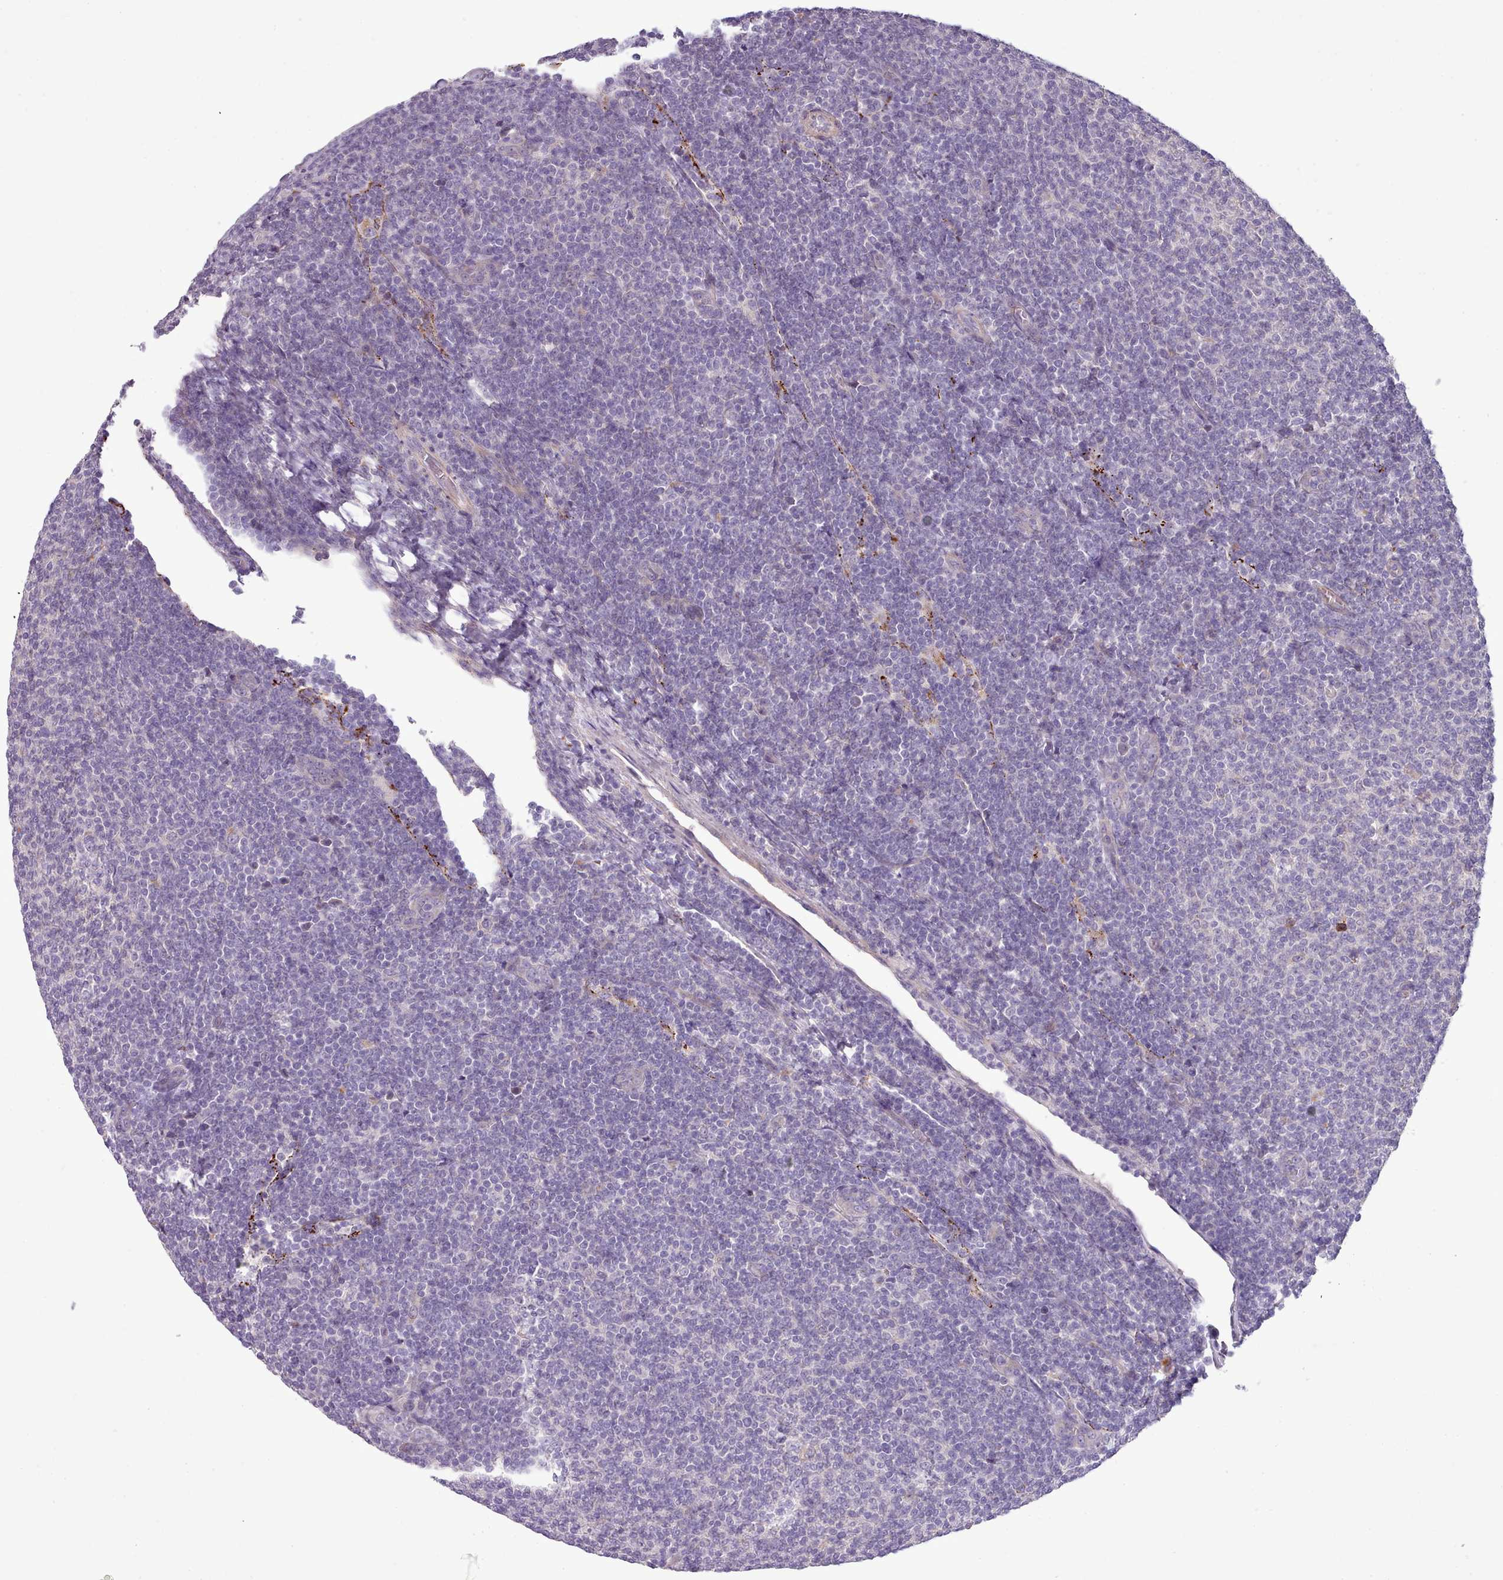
{"staining": {"intensity": "negative", "quantity": "none", "location": "none"}, "tissue": "lymphoma", "cell_type": "Tumor cells", "image_type": "cancer", "snomed": [{"axis": "morphology", "description": "Malignant lymphoma, non-Hodgkin's type, Low grade"}, {"axis": "topography", "description": "Lymph node"}], "caption": "An immunohistochemistry (IHC) micrograph of low-grade malignant lymphoma, non-Hodgkin's type is shown. There is no staining in tumor cells of low-grade malignant lymphoma, non-Hodgkin's type.", "gene": "SETX", "patient": {"sex": "male", "age": 66}}